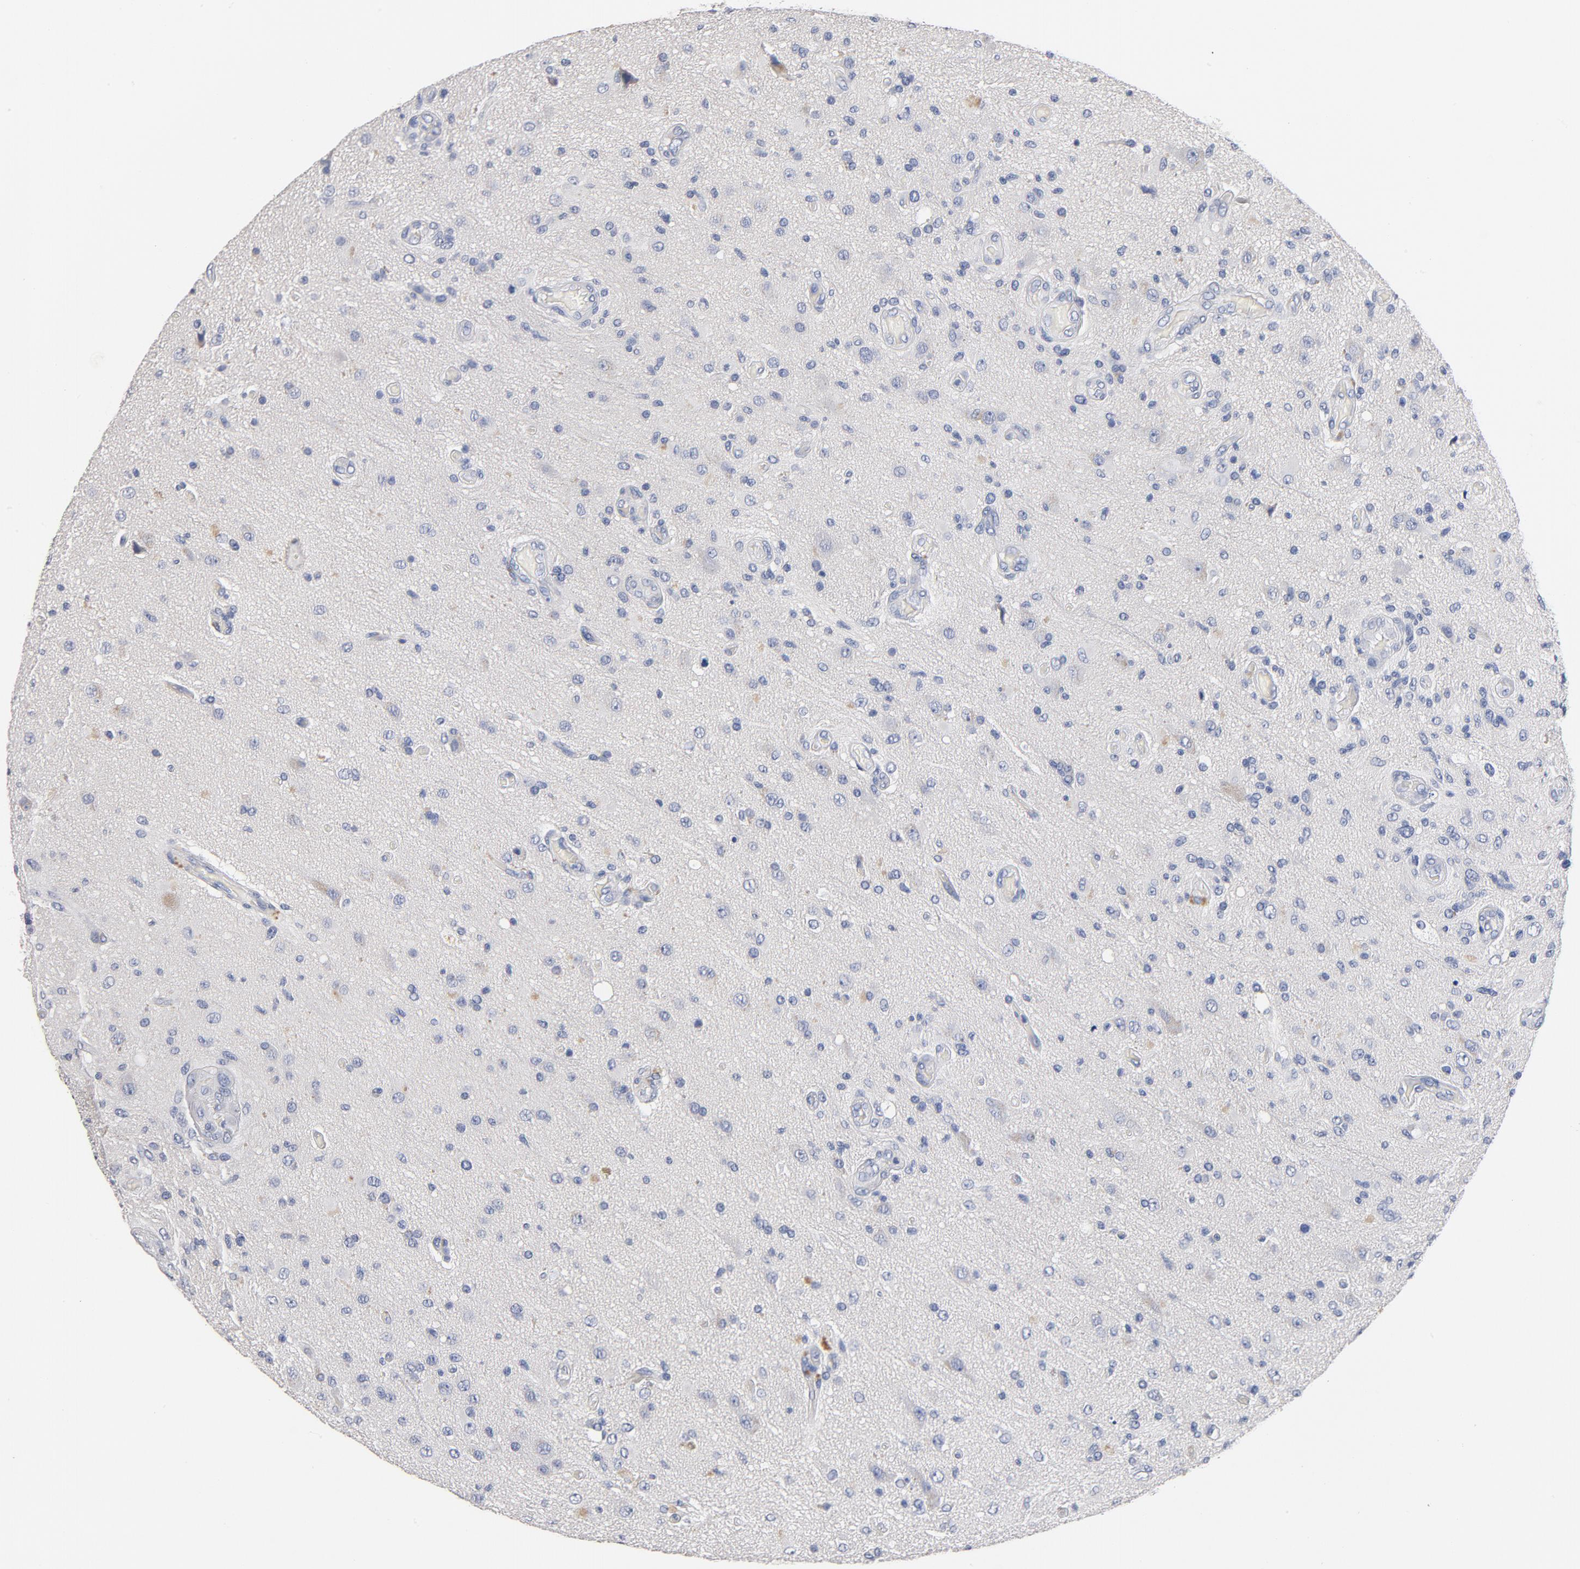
{"staining": {"intensity": "negative", "quantity": "none", "location": "none"}, "tissue": "glioma", "cell_type": "Tumor cells", "image_type": "cancer", "snomed": [{"axis": "morphology", "description": "Normal tissue, NOS"}, {"axis": "morphology", "description": "Glioma, malignant, High grade"}, {"axis": "topography", "description": "Cerebral cortex"}], "caption": "Immunohistochemistry (IHC) photomicrograph of glioma stained for a protein (brown), which demonstrates no expression in tumor cells.", "gene": "ZCCHC13", "patient": {"sex": "male", "age": 77}}